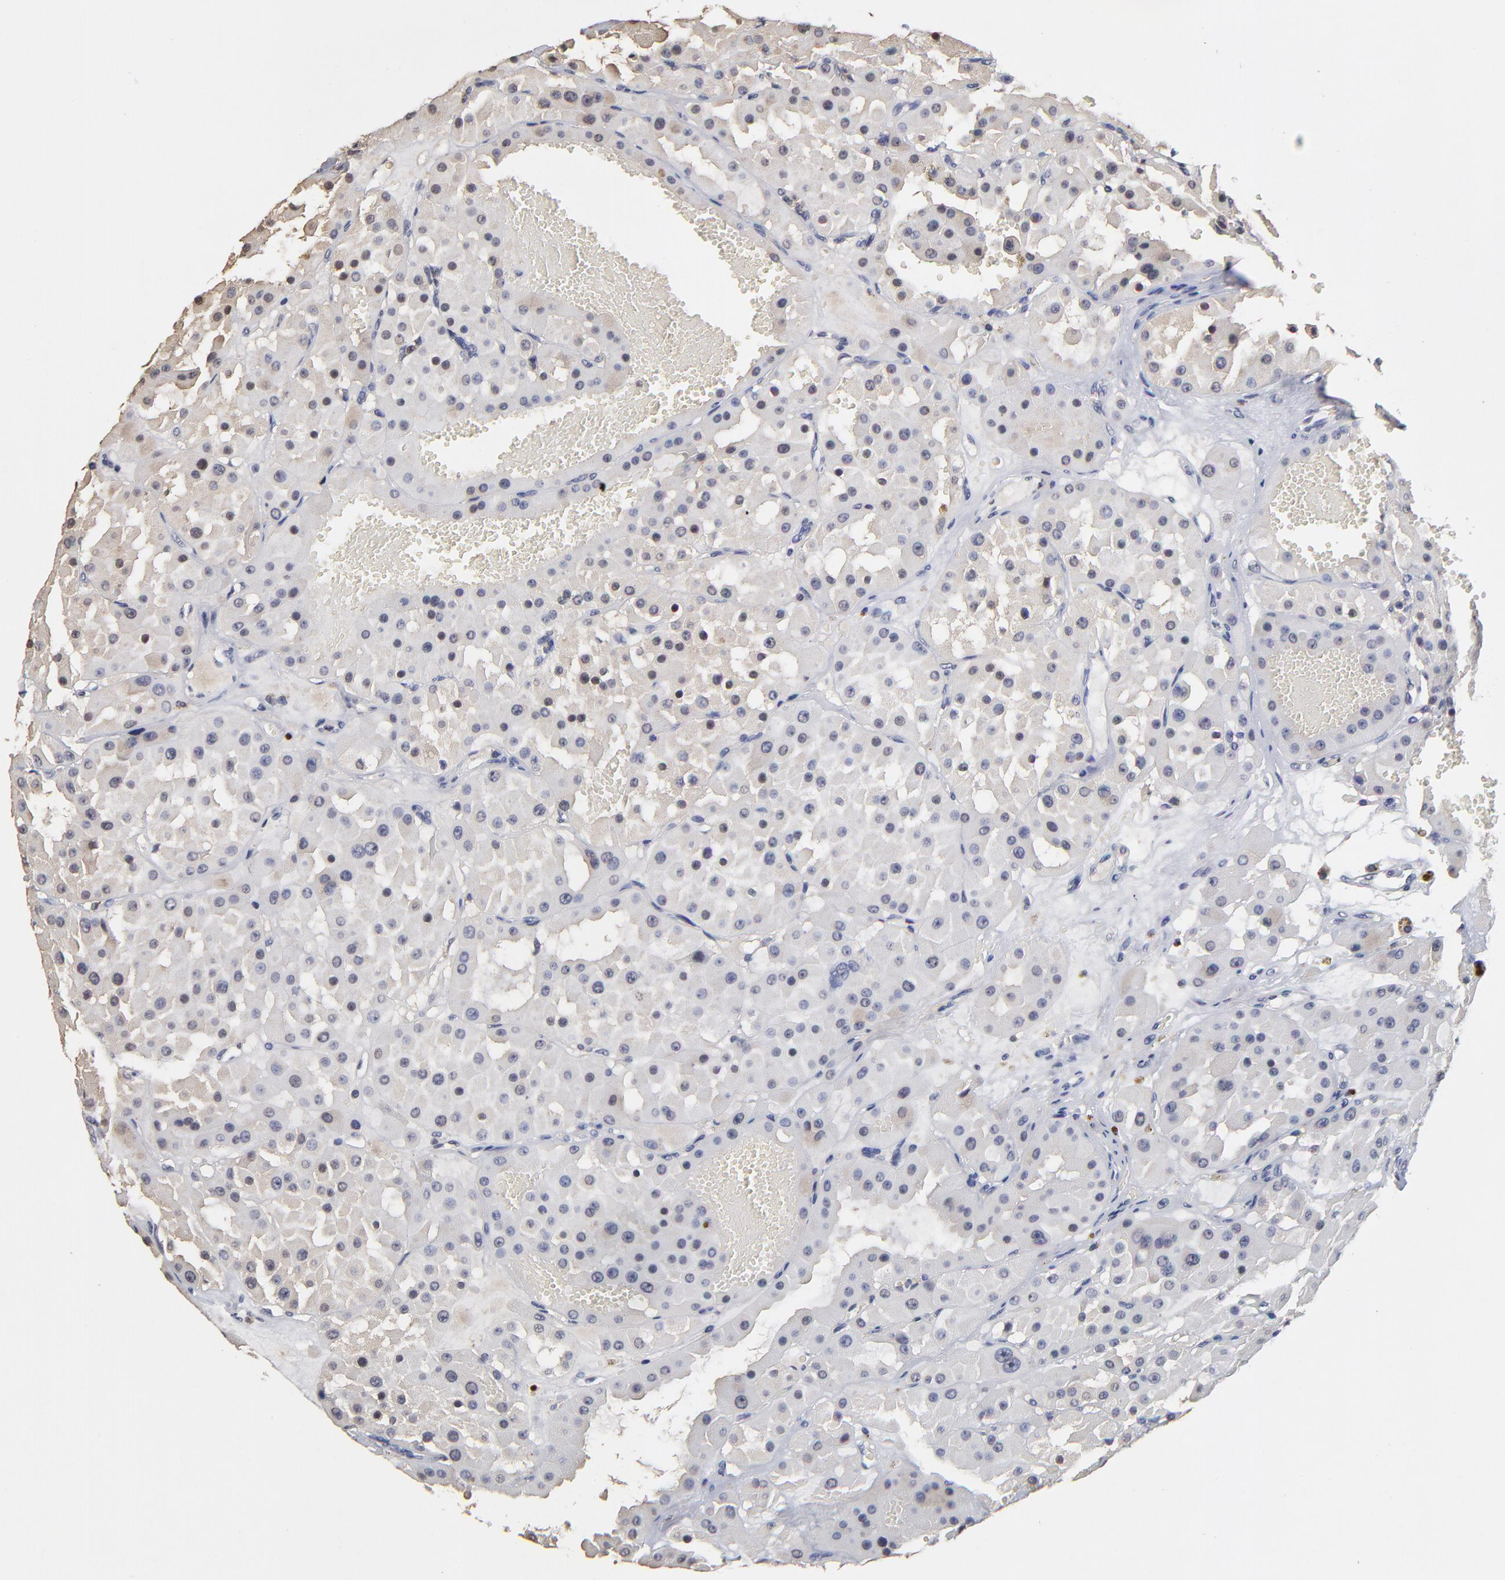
{"staining": {"intensity": "negative", "quantity": "none", "location": "none"}, "tissue": "renal cancer", "cell_type": "Tumor cells", "image_type": "cancer", "snomed": [{"axis": "morphology", "description": "Adenocarcinoma, uncertain malignant potential"}, {"axis": "topography", "description": "Kidney"}], "caption": "This micrograph is of renal adenocarcinoma,  uncertain malignant potential stained with IHC to label a protein in brown with the nuclei are counter-stained blue. There is no positivity in tumor cells.", "gene": "ASB8", "patient": {"sex": "male", "age": 63}}